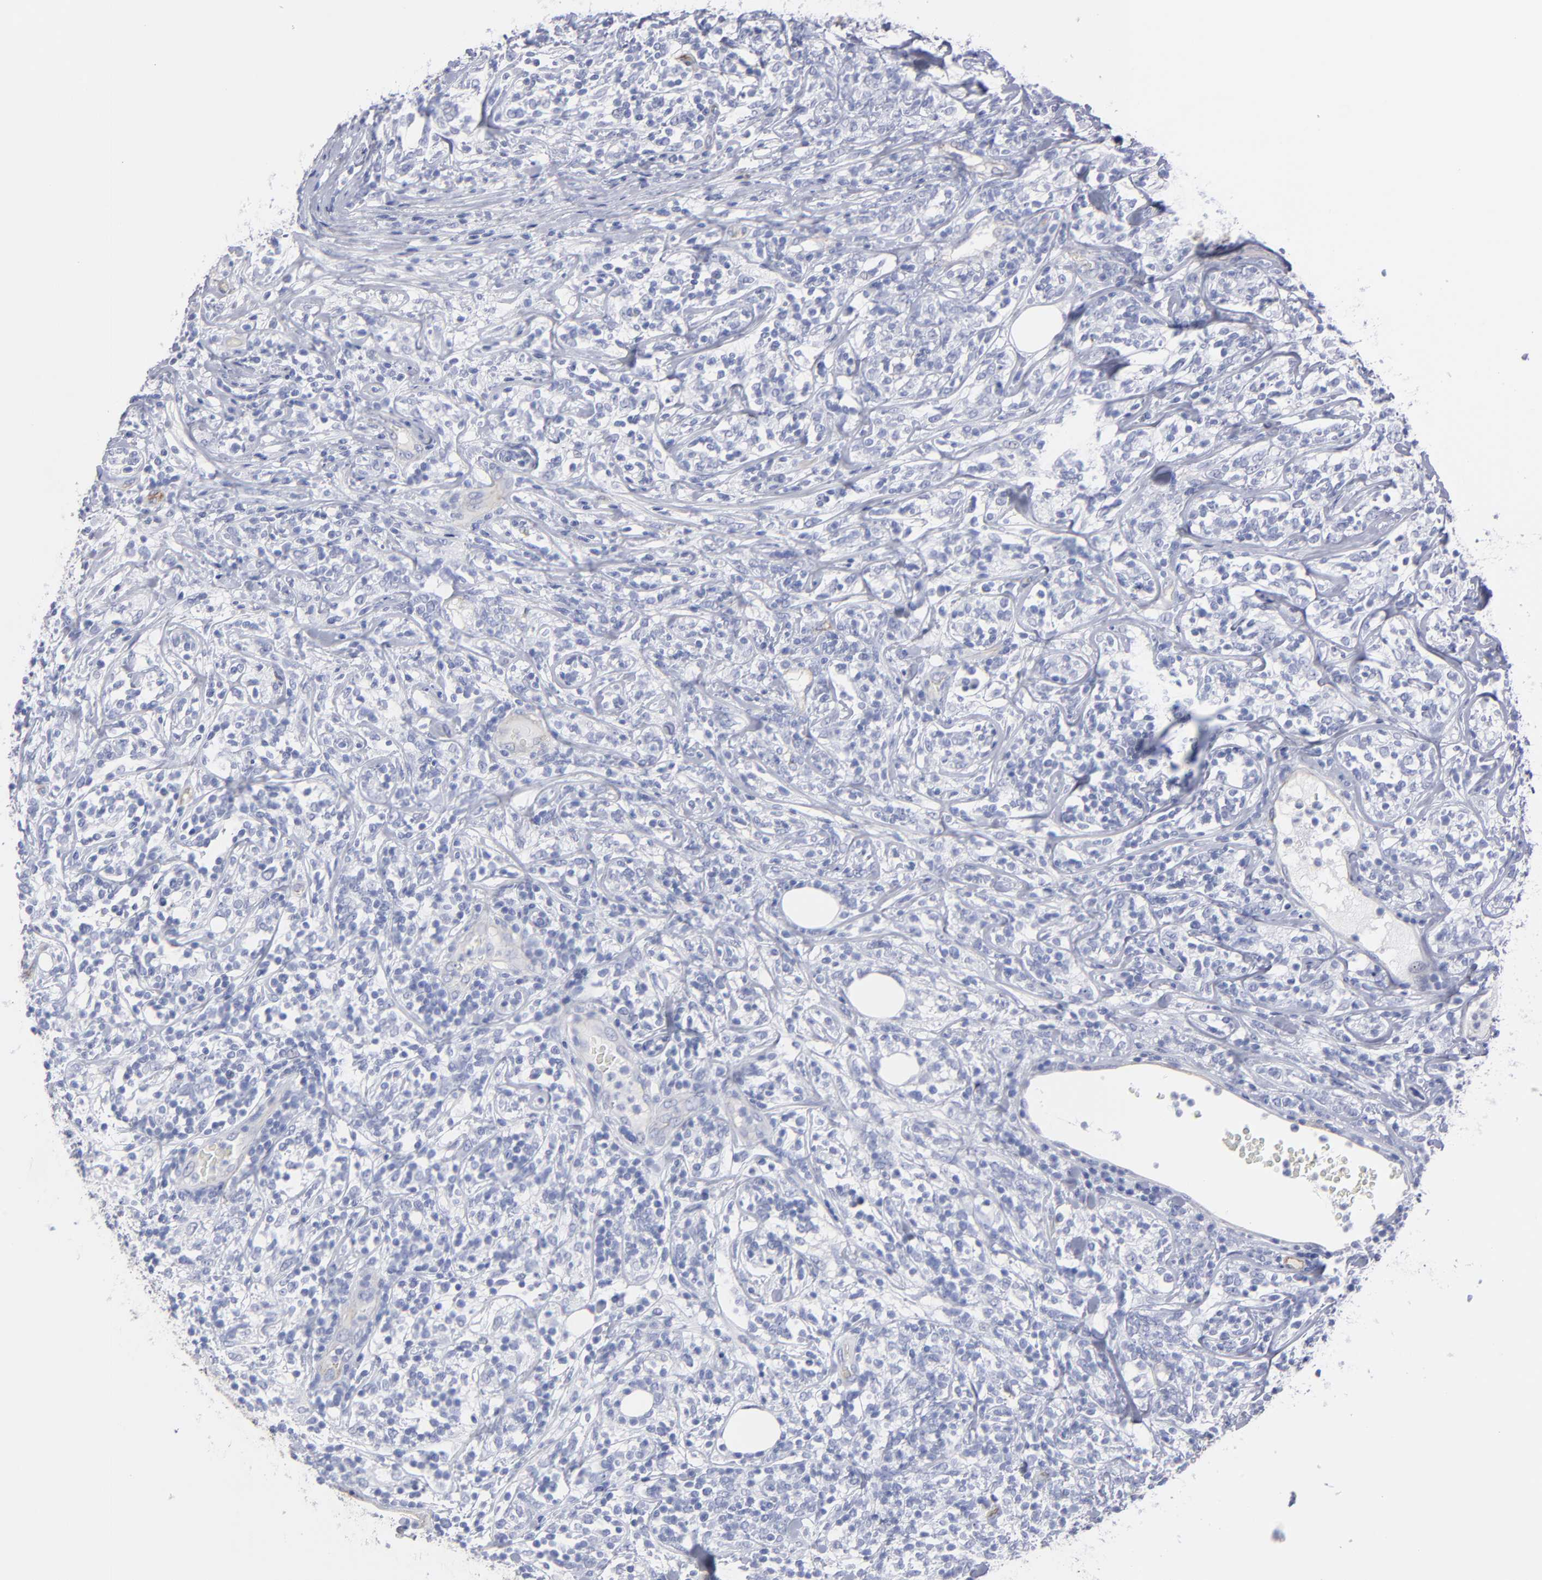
{"staining": {"intensity": "negative", "quantity": "none", "location": "none"}, "tissue": "lymphoma", "cell_type": "Tumor cells", "image_type": "cancer", "snomed": [{"axis": "morphology", "description": "Malignant lymphoma, non-Hodgkin's type, High grade"}, {"axis": "topography", "description": "Lymph node"}], "caption": "The micrograph displays no significant expression in tumor cells of lymphoma.", "gene": "TM4SF1", "patient": {"sex": "female", "age": 84}}